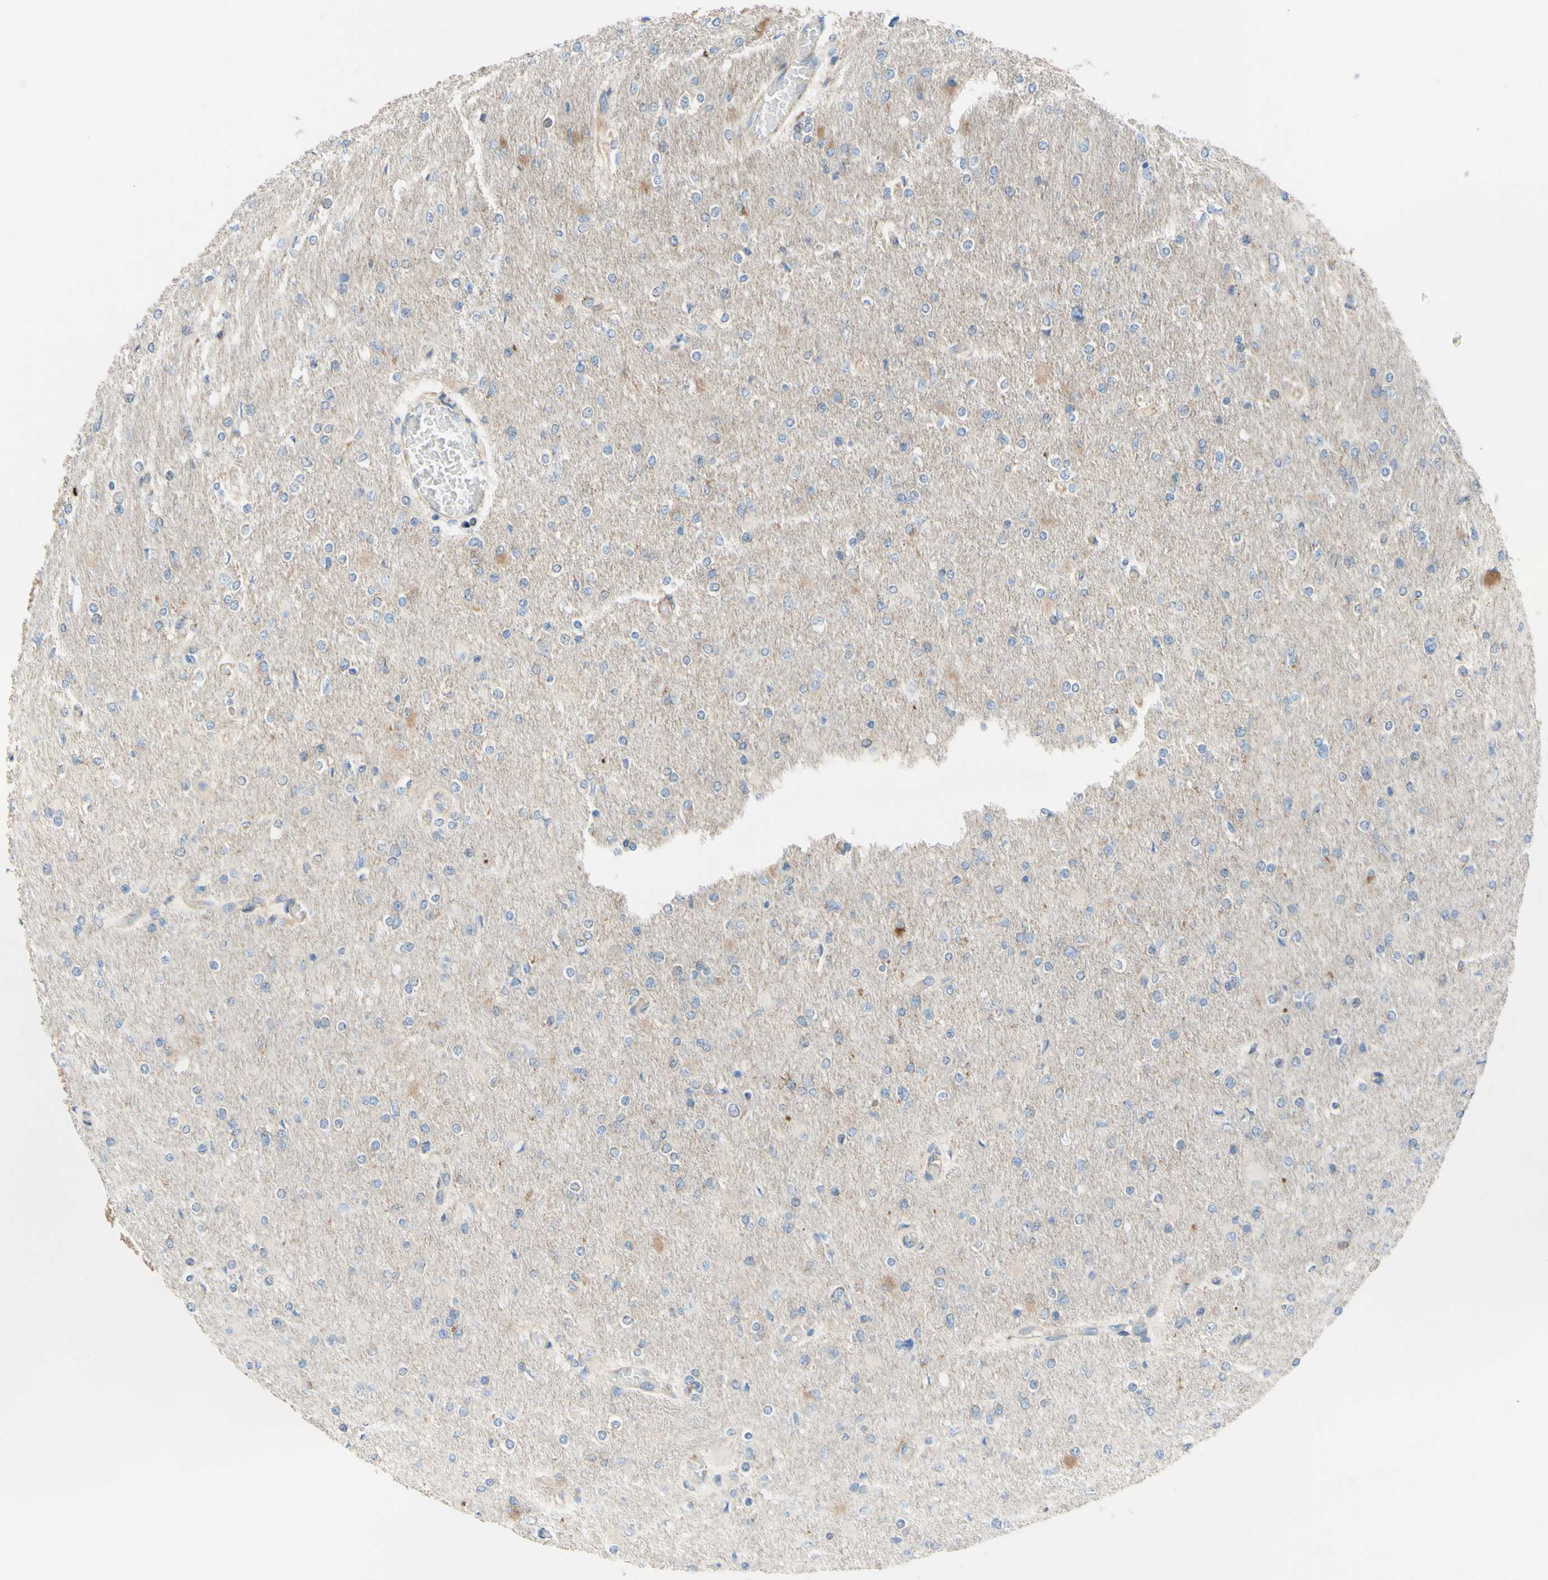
{"staining": {"intensity": "negative", "quantity": "none", "location": "none"}, "tissue": "glioma", "cell_type": "Tumor cells", "image_type": "cancer", "snomed": [{"axis": "morphology", "description": "Glioma, malignant, High grade"}, {"axis": "topography", "description": "Cerebral cortex"}], "caption": "Protein analysis of glioma exhibits no significant staining in tumor cells. The staining is performed using DAB (3,3'-diaminobenzidine) brown chromogen with nuclei counter-stained in using hematoxylin.", "gene": "RETREG2", "patient": {"sex": "female", "age": 36}}